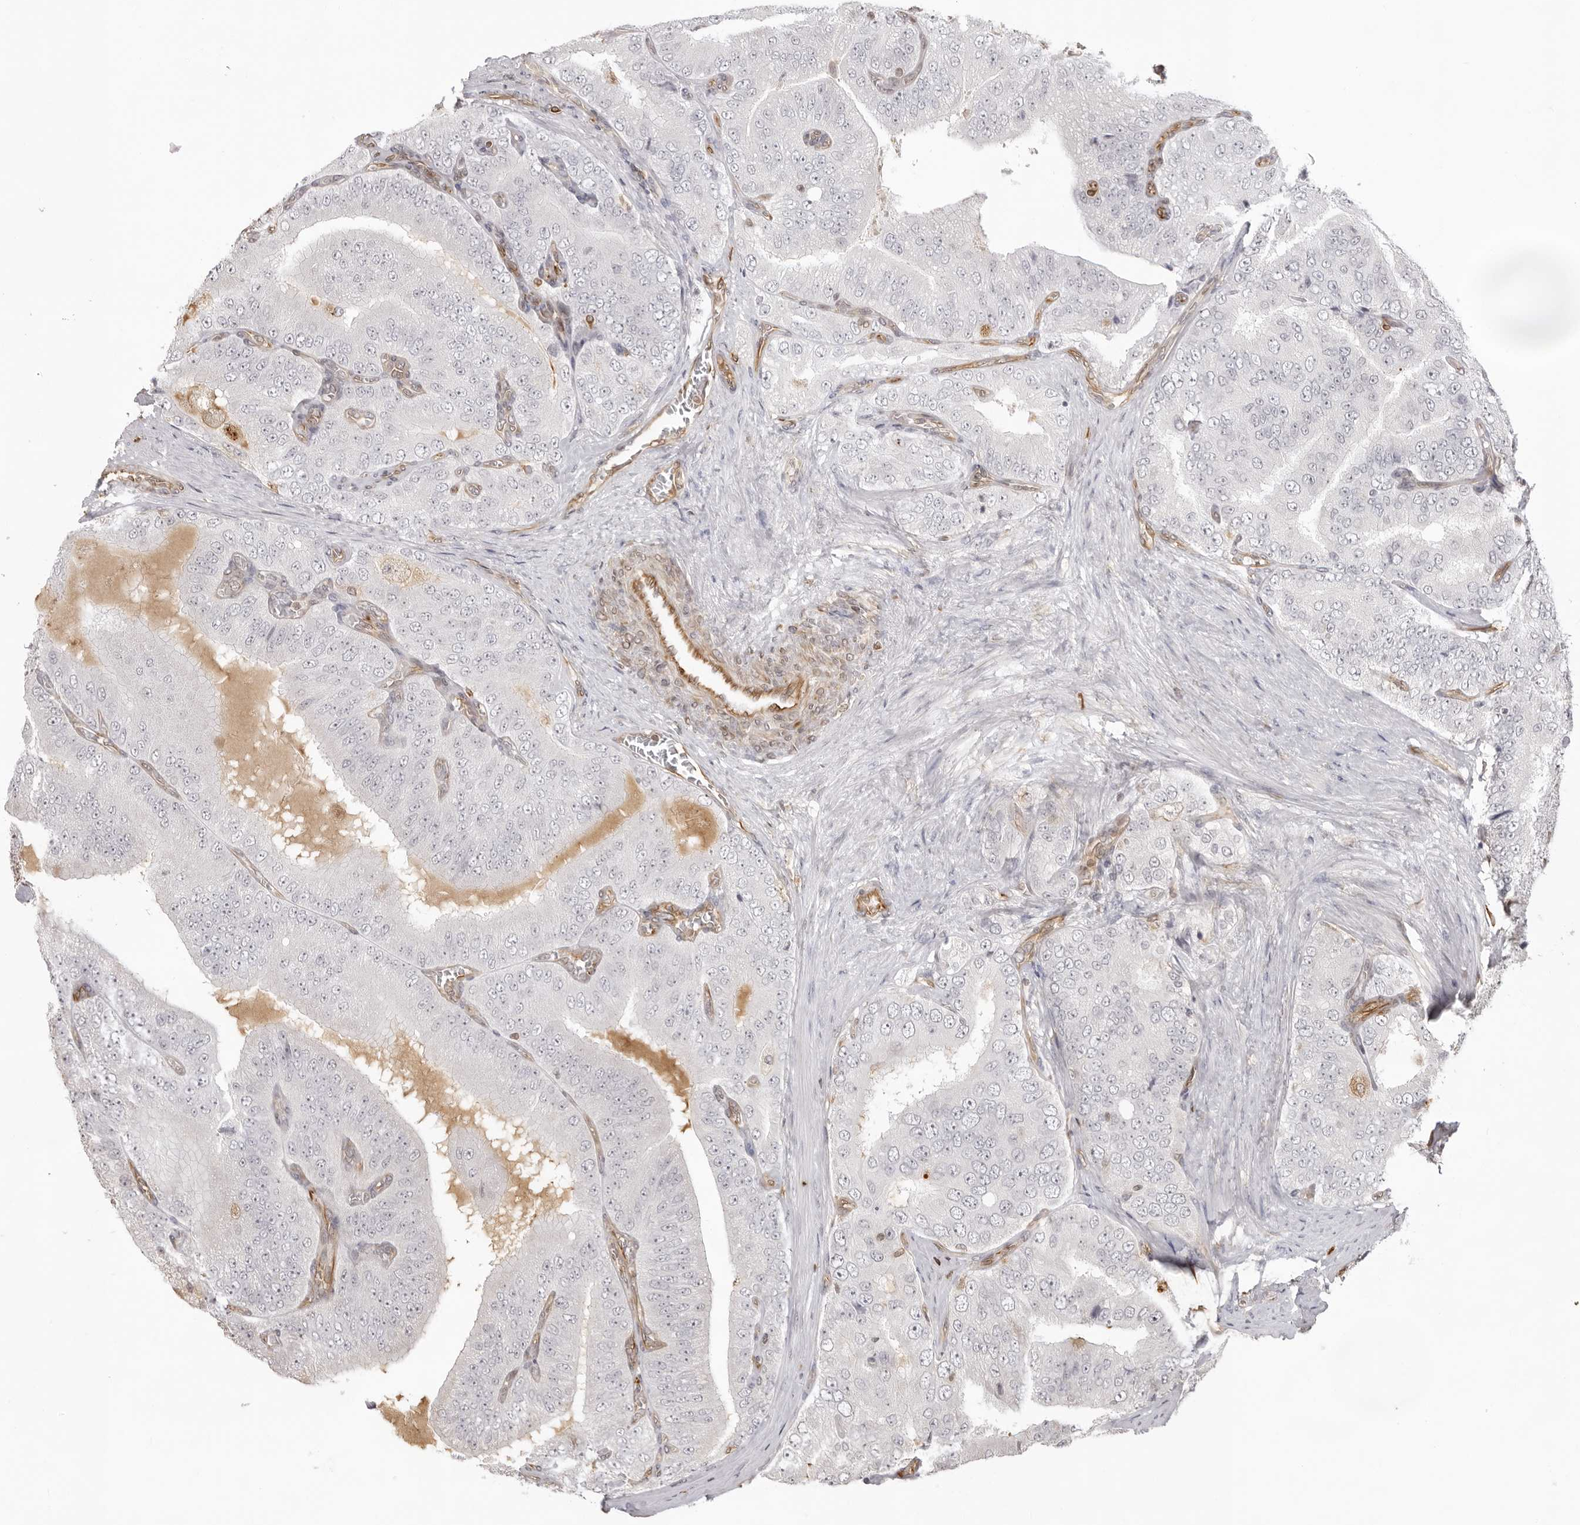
{"staining": {"intensity": "negative", "quantity": "none", "location": "none"}, "tissue": "prostate cancer", "cell_type": "Tumor cells", "image_type": "cancer", "snomed": [{"axis": "morphology", "description": "Adenocarcinoma, High grade"}, {"axis": "topography", "description": "Prostate"}], "caption": "IHC micrograph of neoplastic tissue: prostate cancer stained with DAB shows no significant protein positivity in tumor cells.", "gene": "DYNLT5", "patient": {"sex": "male", "age": 58}}